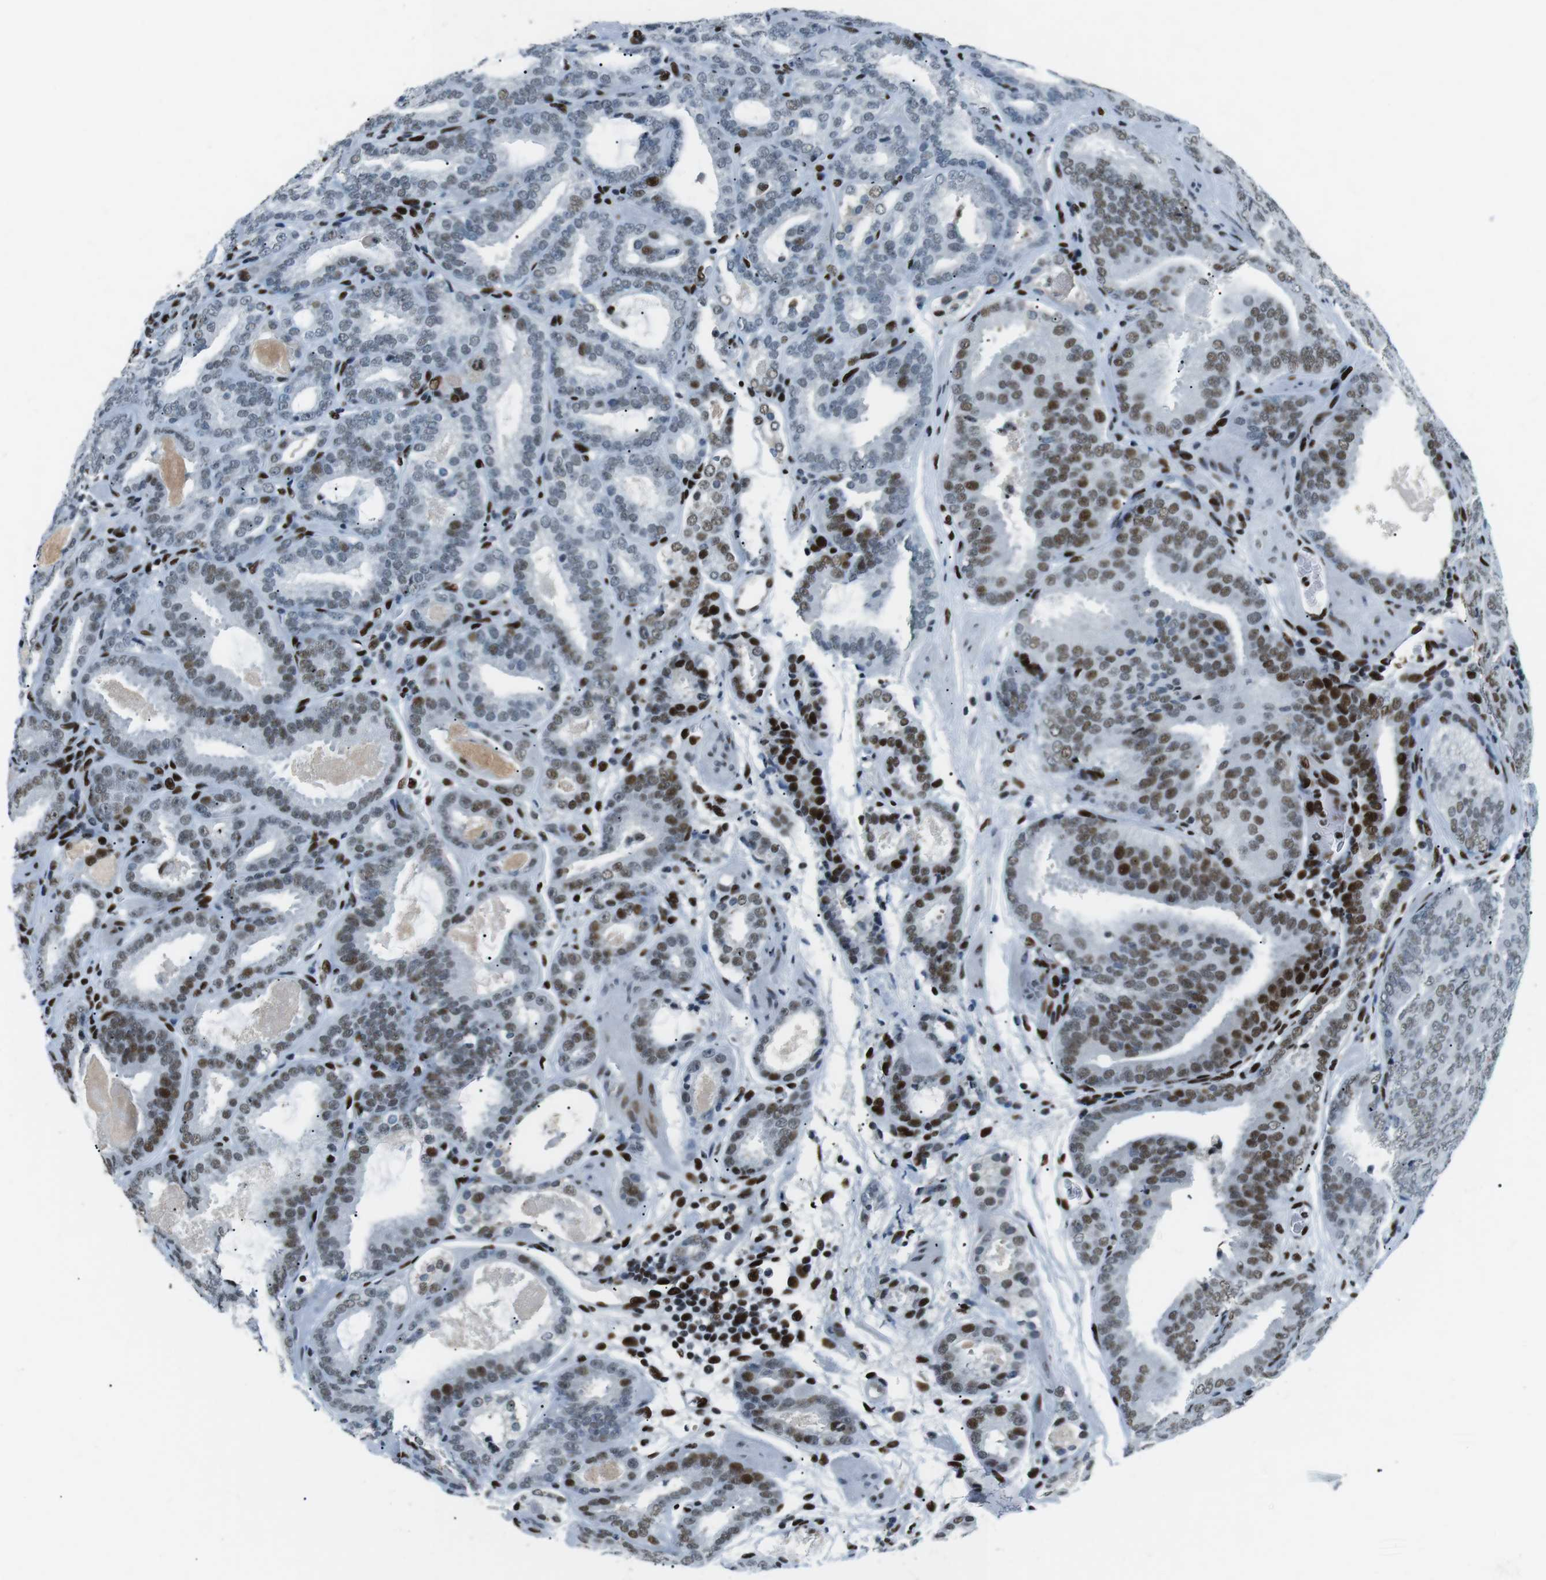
{"staining": {"intensity": "moderate", "quantity": ">75%", "location": "nuclear"}, "tissue": "prostate cancer", "cell_type": "Tumor cells", "image_type": "cancer", "snomed": [{"axis": "morphology", "description": "Adenocarcinoma, Low grade"}, {"axis": "topography", "description": "Prostate"}], "caption": "Immunohistochemistry (IHC) image of neoplastic tissue: adenocarcinoma (low-grade) (prostate) stained using immunohistochemistry shows medium levels of moderate protein expression localized specifically in the nuclear of tumor cells, appearing as a nuclear brown color.", "gene": "PML", "patient": {"sex": "male", "age": 69}}